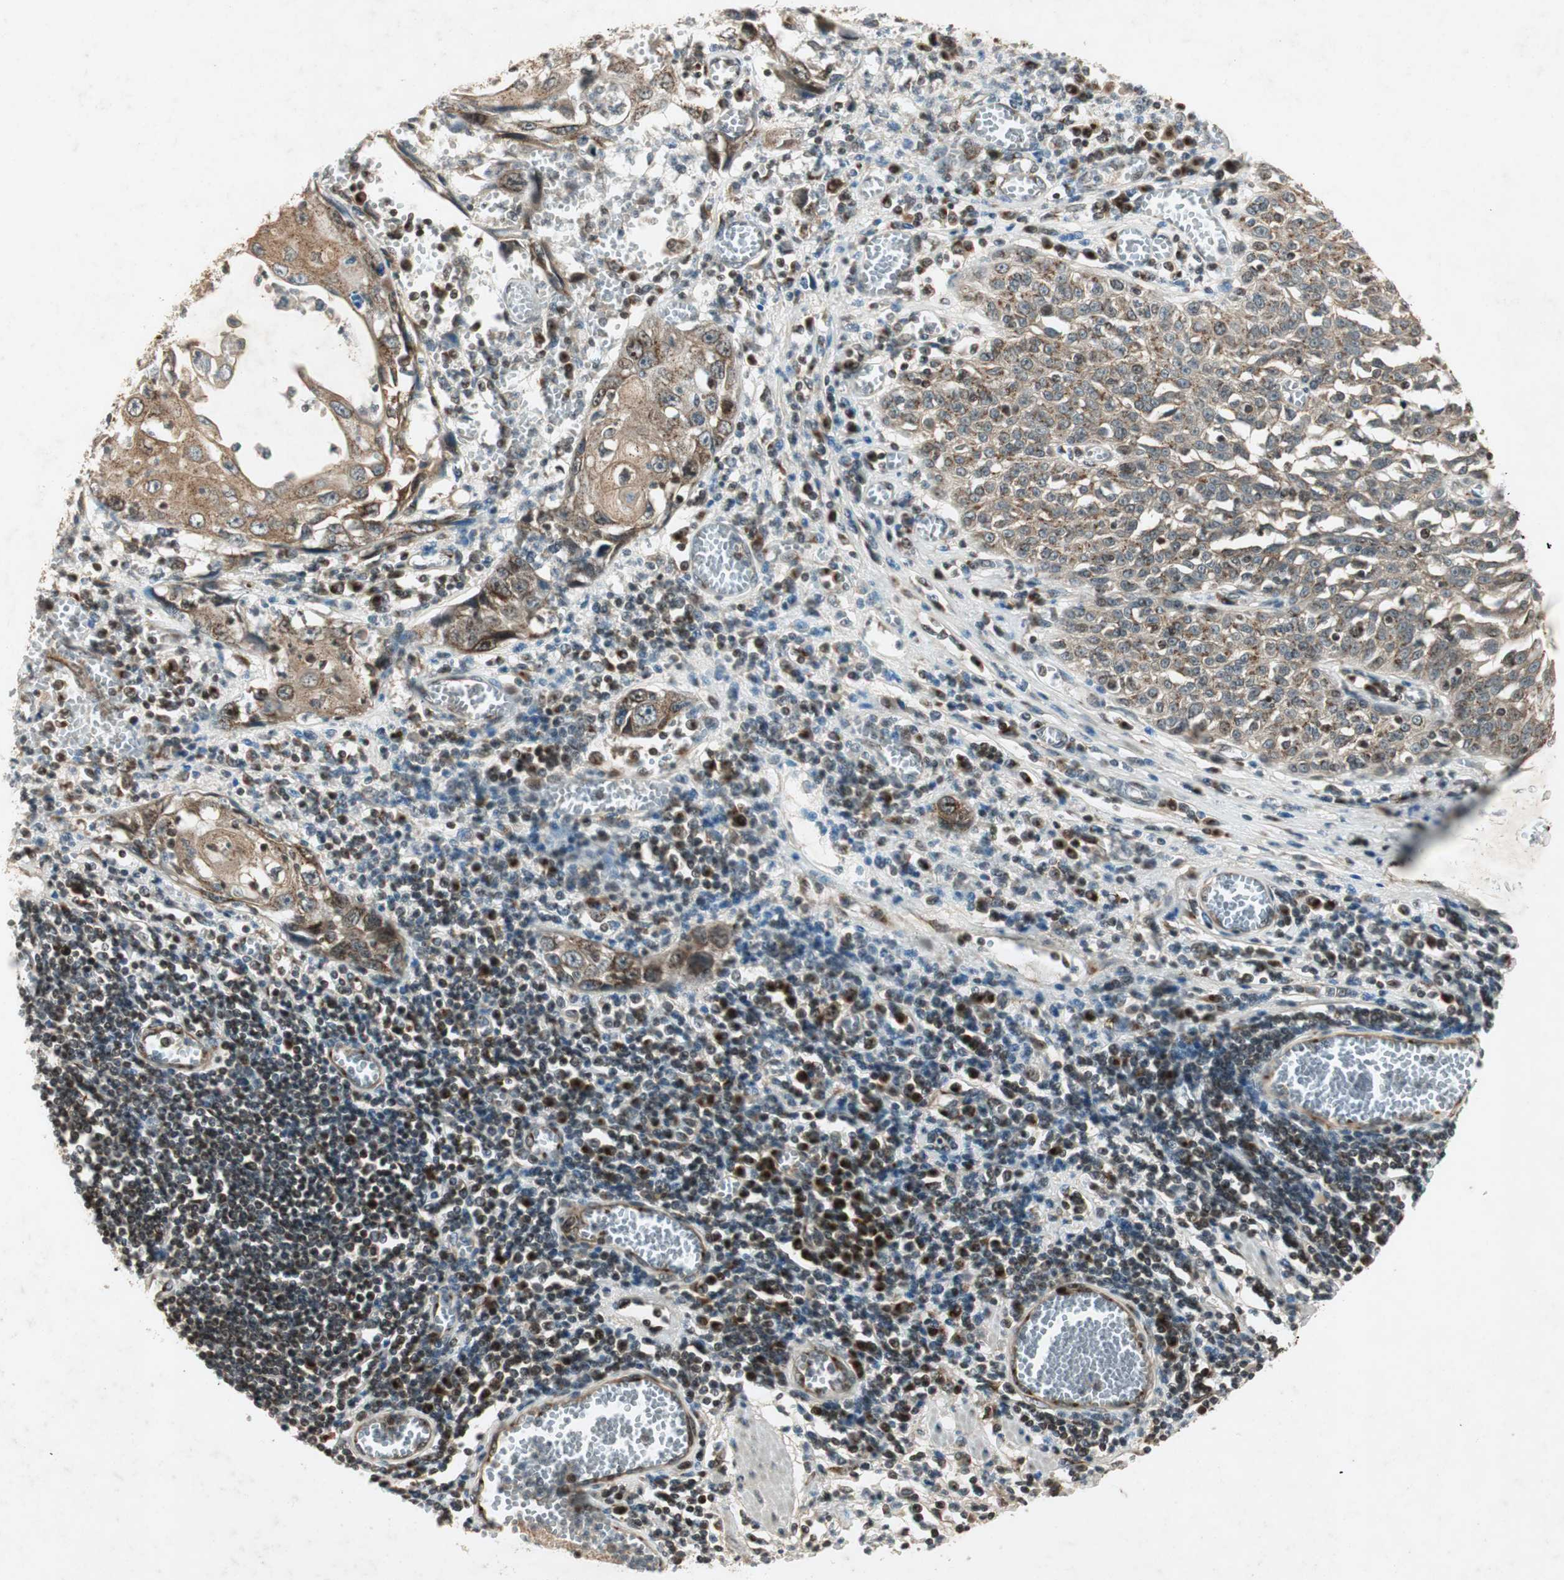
{"staining": {"intensity": "moderate", "quantity": ">75%", "location": "cytoplasmic/membranous"}, "tissue": "esophagus", "cell_type": "Squamous epithelial cells", "image_type": "normal", "snomed": [{"axis": "morphology", "description": "Normal tissue, NOS"}, {"axis": "morphology", "description": "Squamous cell carcinoma, NOS"}, {"axis": "topography", "description": "Esophagus"}], "caption": "Protein expression analysis of benign esophagus shows moderate cytoplasmic/membranous expression in about >75% of squamous epithelial cells. (brown staining indicates protein expression, while blue staining denotes nuclei).", "gene": "NEO1", "patient": {"sex": "male", "age": 65}}